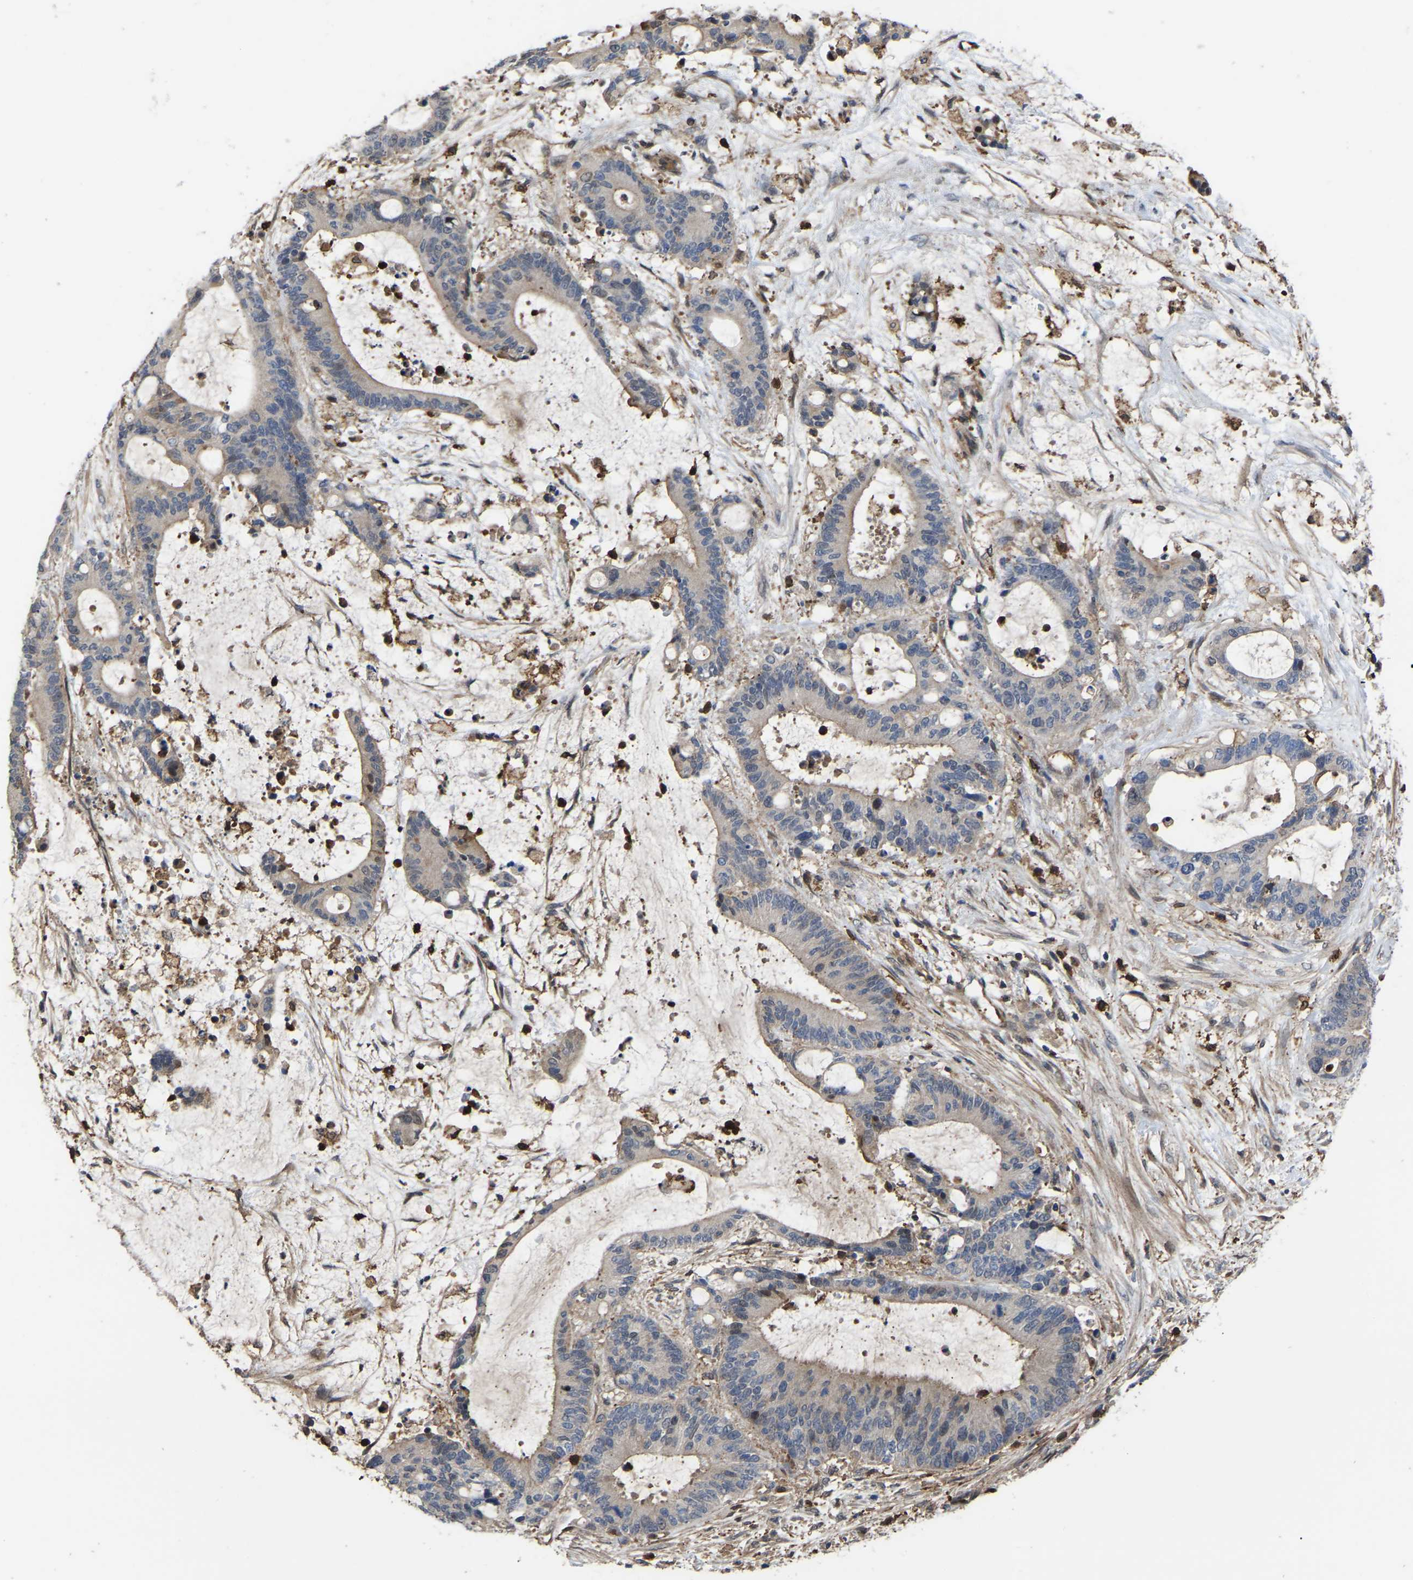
{"staining": {"intensity": "negative", "quantity": "none", "location": "none"}, "tissue": "liver cancer", "cell_type": "Tumor cells", "image_type": "cancer", "snomed": [{"axis": "morphology", "description": "Normal tissue, NOS"}, {"axis": "morphology", "description": "Cholangiocarcinoma"}, {"axis": "topography", "description": "Liver"}, {"axis": "topography", "description": "Peripheral nerve tissue"}], "caption": "Liver cancer (cholangiocarcinoma) stained for a protein using immunohistochemistry (IHC) exhibits no expression tumor cells.", "gene": "CIT", "patient": {"sex": "female", "age": 73}}